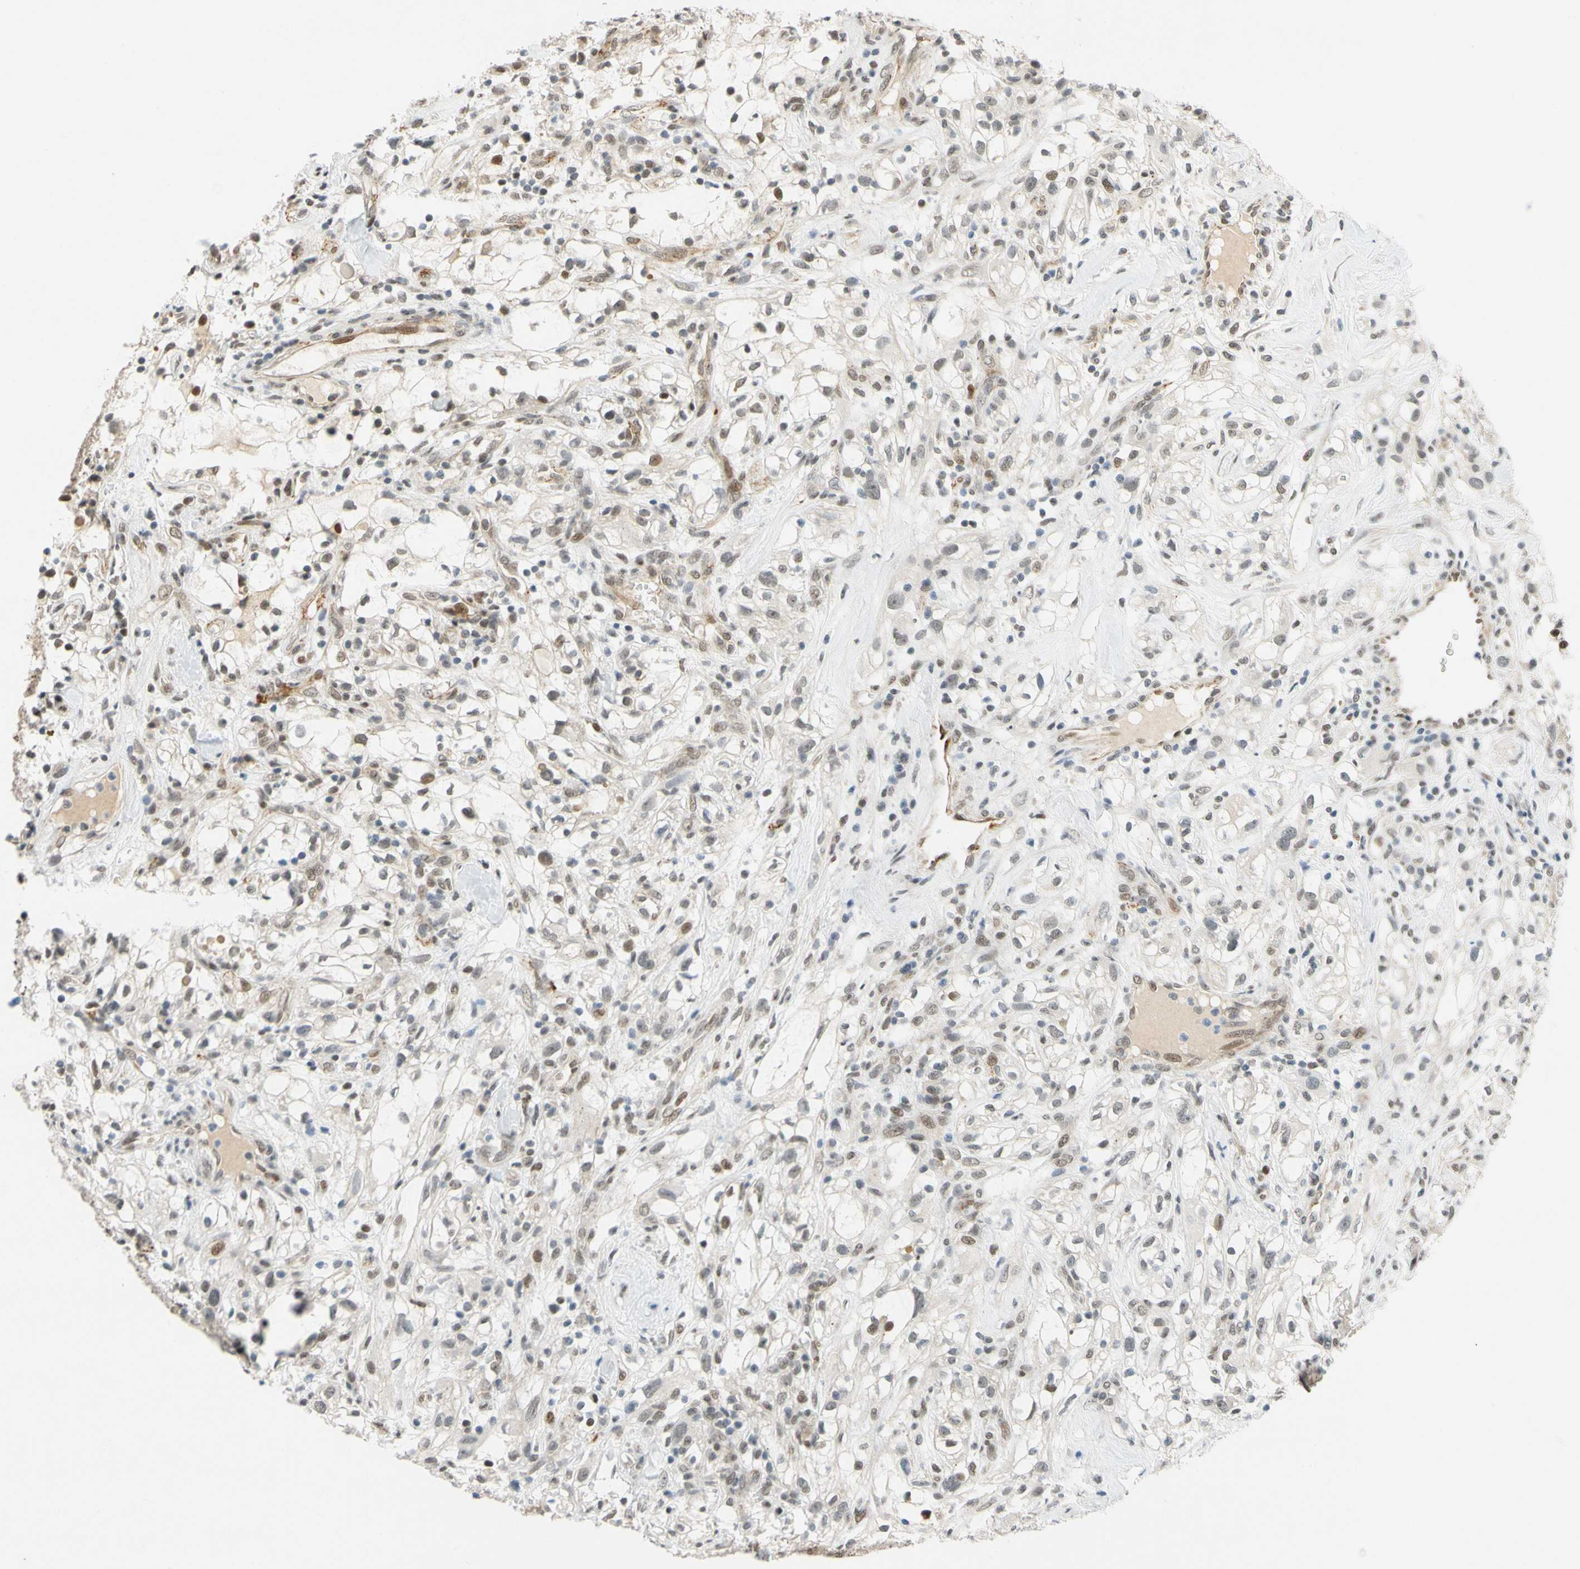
{"staining": {"intensity": "weak", "quantity": ">75%", "location": "cytoplasmic/membranous,nuclear"}, "tissue": "renal cancer", "cell_type": "Tumor cells", "image_type": "cancer", "snomed": [{"axis": "morphology", "description": "Adenocarcinoma, NOS"}, {"axis": "topography", "description": "Kidney"}], "caption": "Protein analysis of adenocarcinoma (renal) tissue shows weak cytoplasmic/membranous and nuclear expression in approximately >75% of tumor cells.", "gene": "POGZ", "patient": {"sex": "female", "age": 60}}